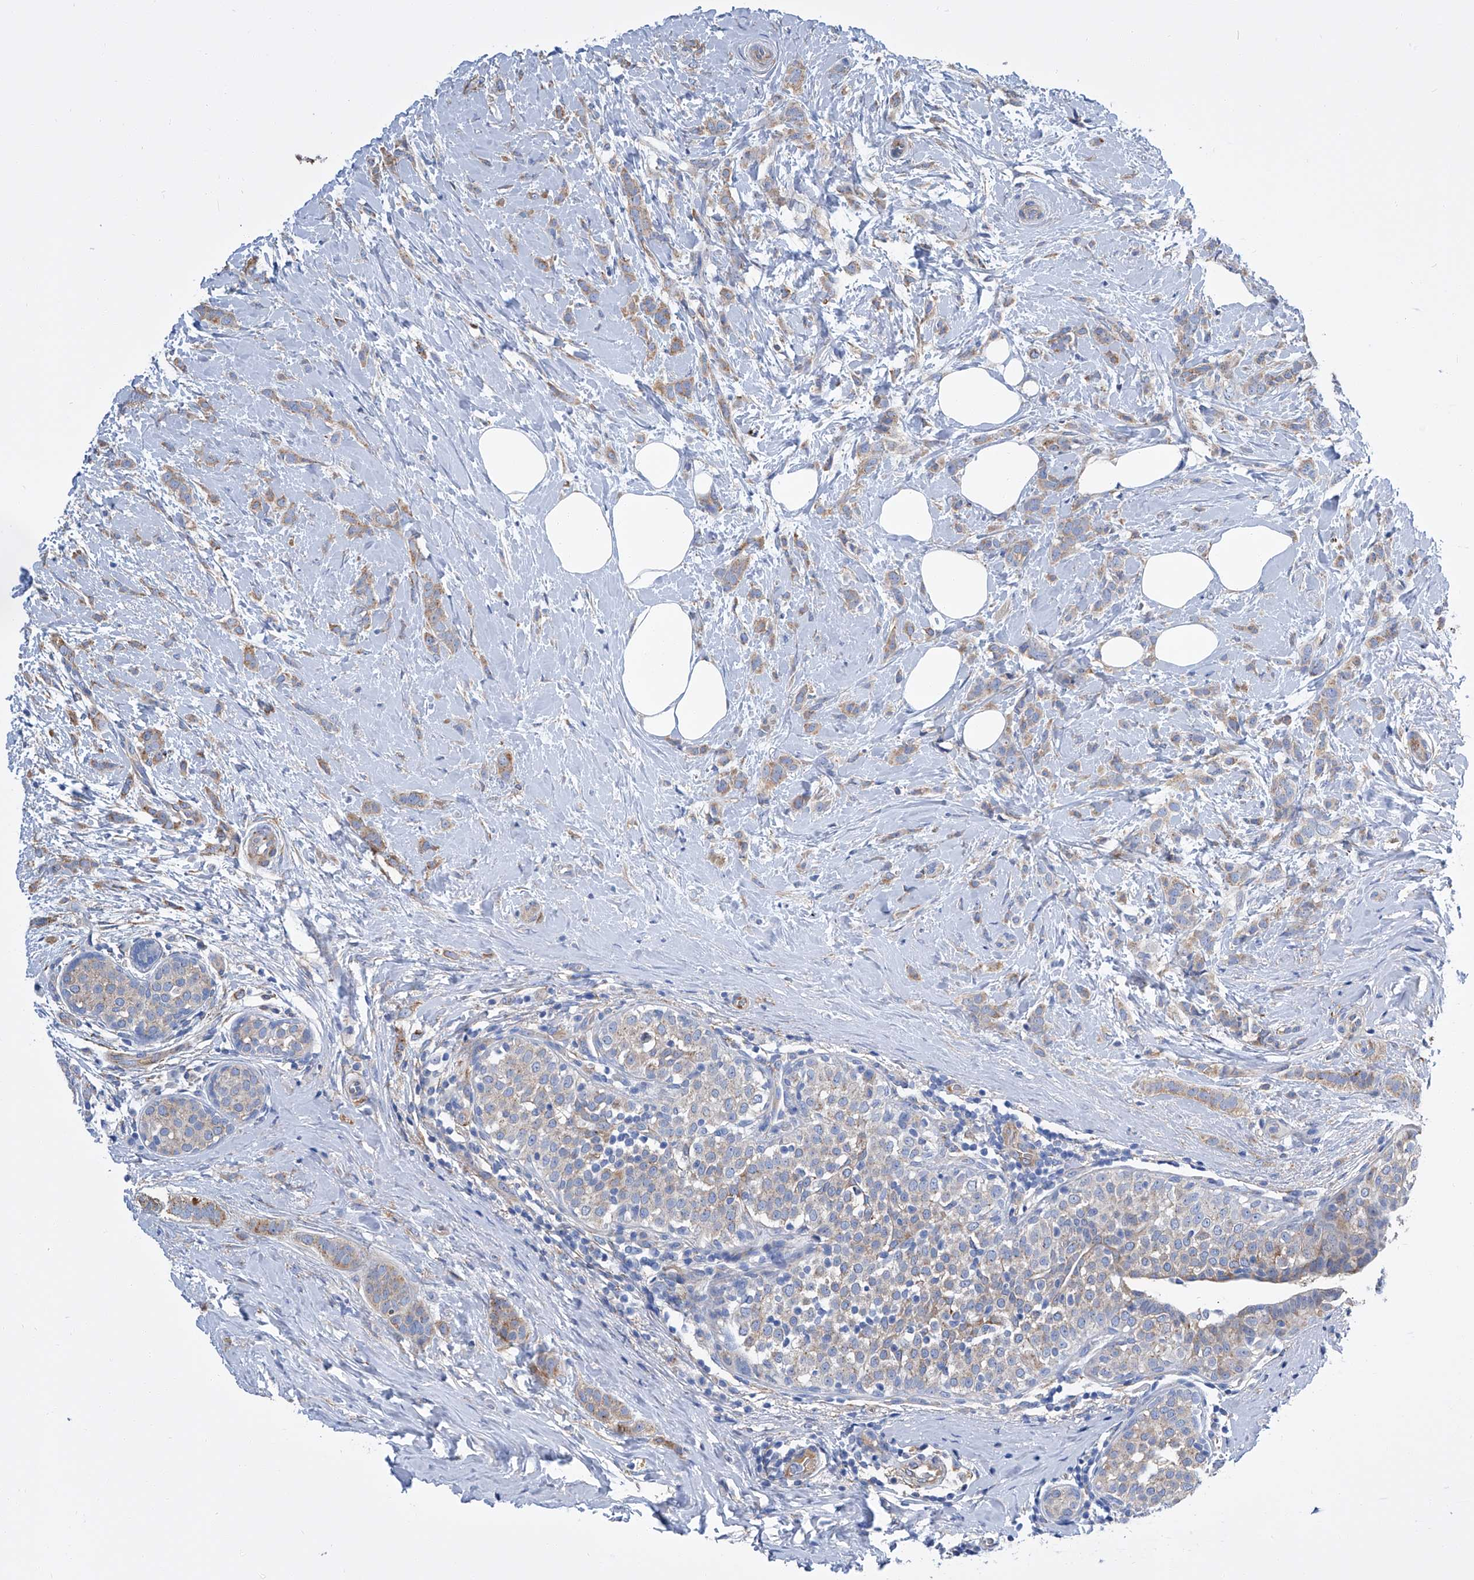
{"staining": {"intensity": "weak", "quantity": "25%-75%", "location": "cytoplasmic/membranous"}, "tissue": "breast cancer", "cell_type": "Tumor cells", "image_type": "cancer", "snomed": [{"axis": "morphology", "description": "Lobular carcinoma, in situ"}, {"axis": "morphology", "description": "Lobular carcinoma"}, {"axis": "topography", "description": "Breast"}], "caption": "A high-resolution image shows immunohistochemistry (IHC) staining of lobular carcinoma (breast), which reveals weak cytoplasmic/membranous positivity in about 25%-75% of tumor cells. (Stains: DAB (3,3'-diaminobenzidine) in brown, nuclei in blue, Microscopy: brightfield microscopy at high magnification).", "gene": "GPT", "patient": {"sex": "female", "age": 41}}